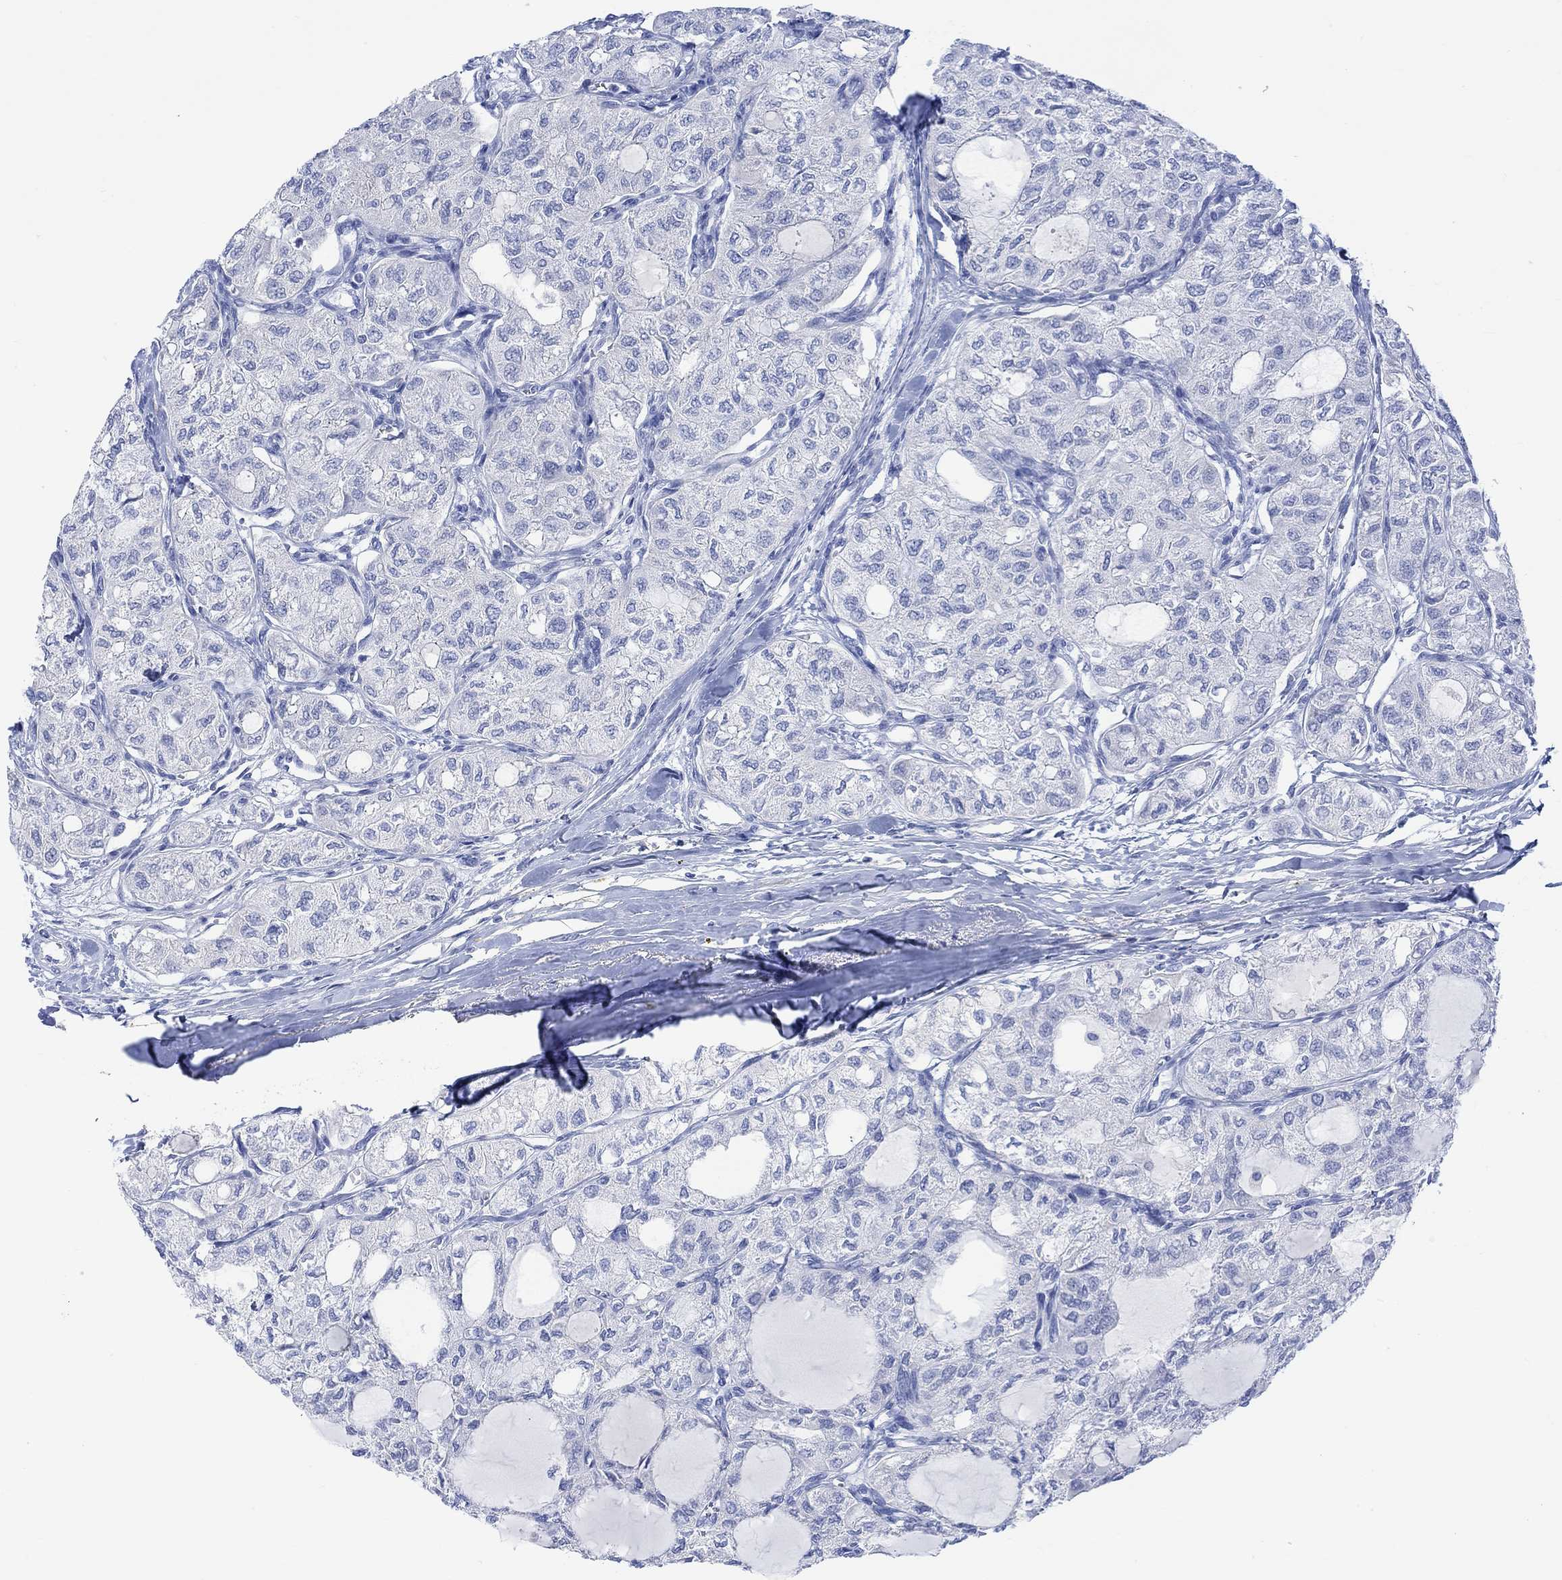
{"staining": {"intensity": "negative", "quantity": "none", "location": "none"}, "tissue": "thyroid cancer", "cell_type": "Tumor cells", "image_type": "cancer", "snomed": [{"axis": "morphology", "description": "Follicular adenoma carcinoma, NOS"}, {"axis": "topography", "description": "Thyroid gland"}], "caption": "A high-resolution photomicrograph shows immunohistochemistry staining of thyroid cancer (follicular adenoma carcinoma), which reveals no significant staining in tumor cells. The staining is performed using DAB brown chromogen with nuclei counter-stained in using hematoxylin.", "gene": "CALCA", "patient": {"sex": "male", "age": 75}}